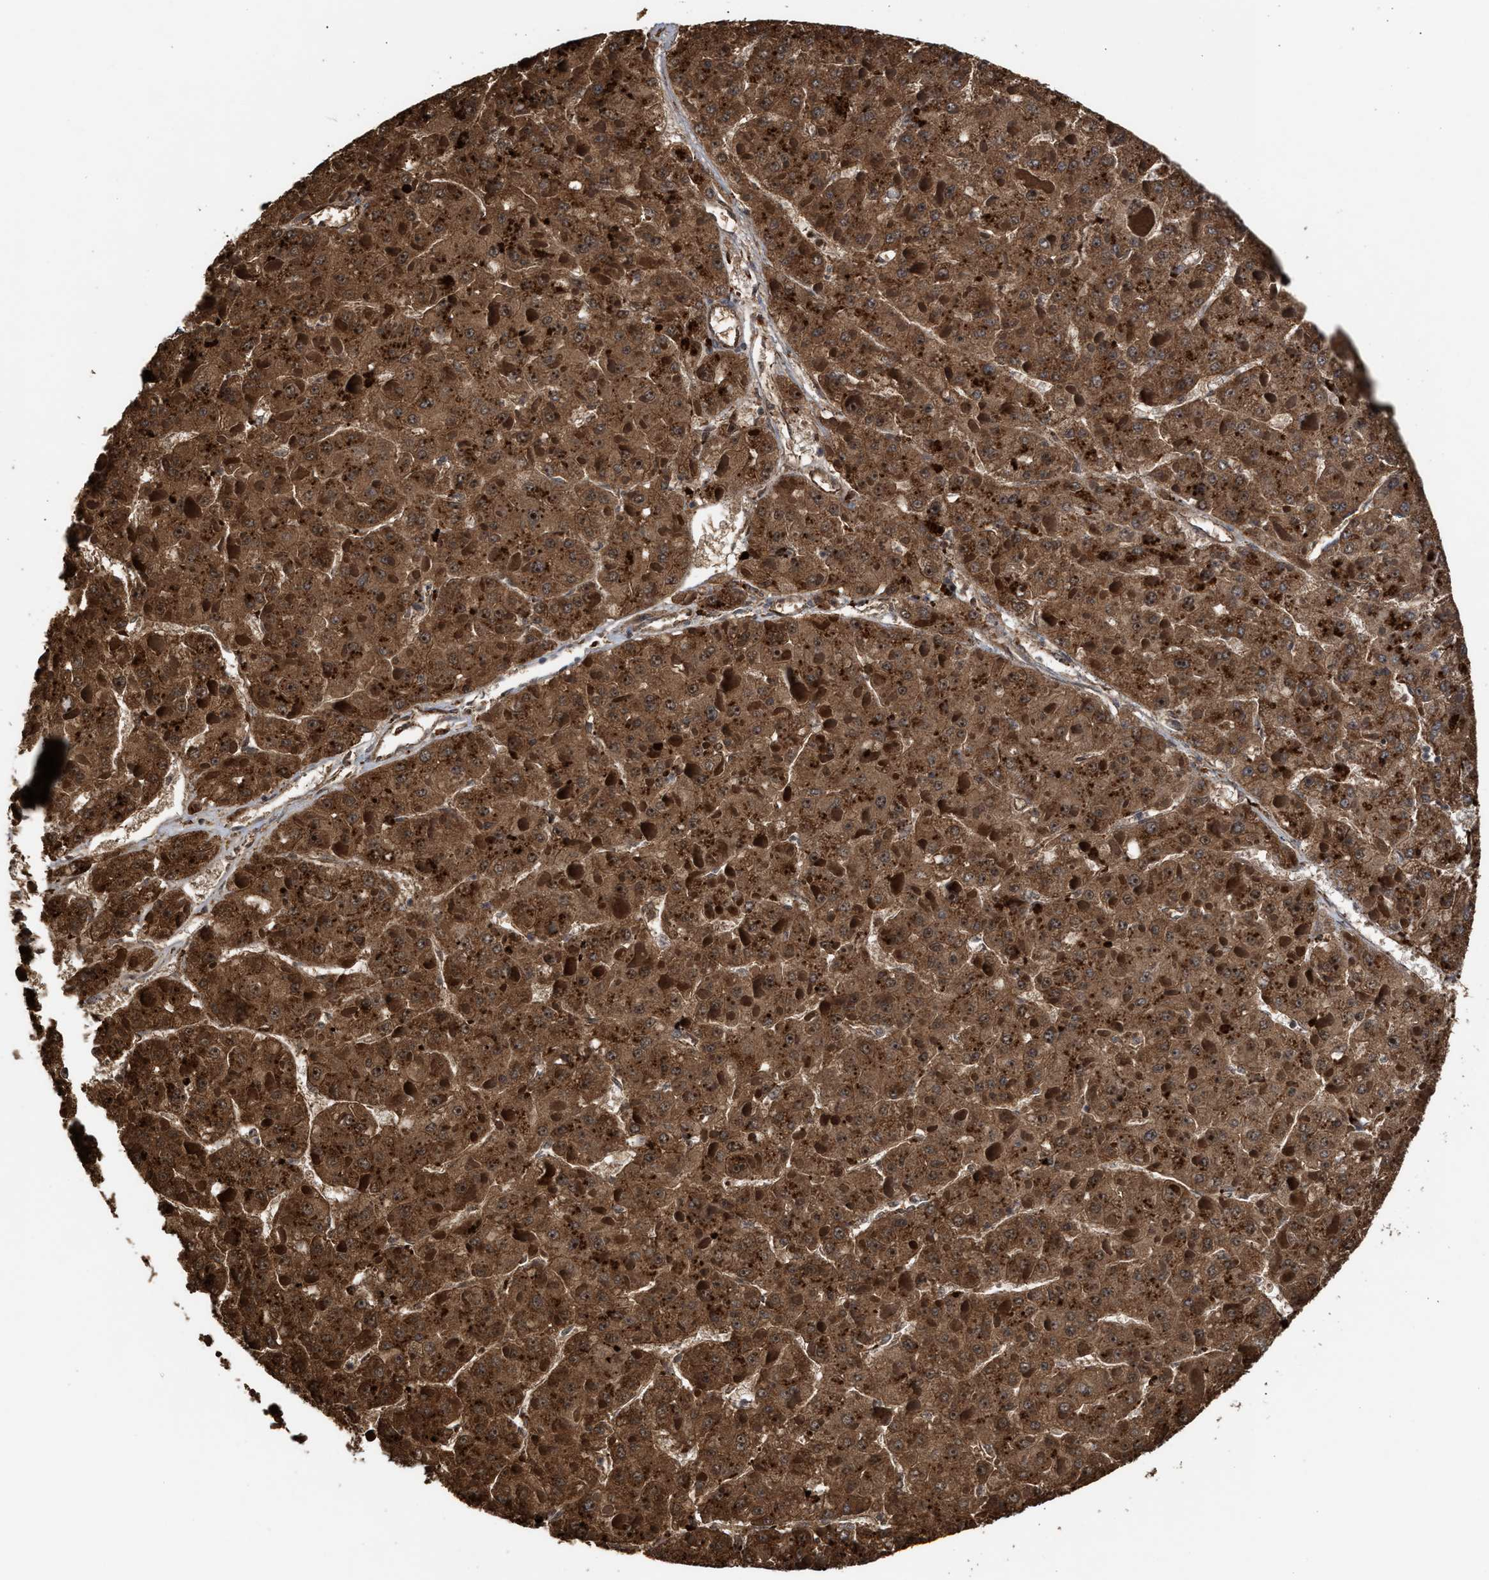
{"staining": {"intensity": "strong", "quantity": ">75%", "location": "cytoplasmic/membranous,nuclear"}, "tissue": "liver cancer", "cell_type": "Tumor cells", "image_type": "cancer", "snomed": [{"axis": "morphology", "description": "Carcinoma, Hepatocellular, NOS"}, {"axis": "topography", "description": "Liver"}], "caption": "Liver cancer tissue shows strong cytoplasmic/membranous and nuclear positivity in approximately >75% of tumor cells (brown staining indicates protein expression, while blue staining denotes nuclei).", "gene": "EXOSC2", "patient": {"sex": "female", "age": 73}}